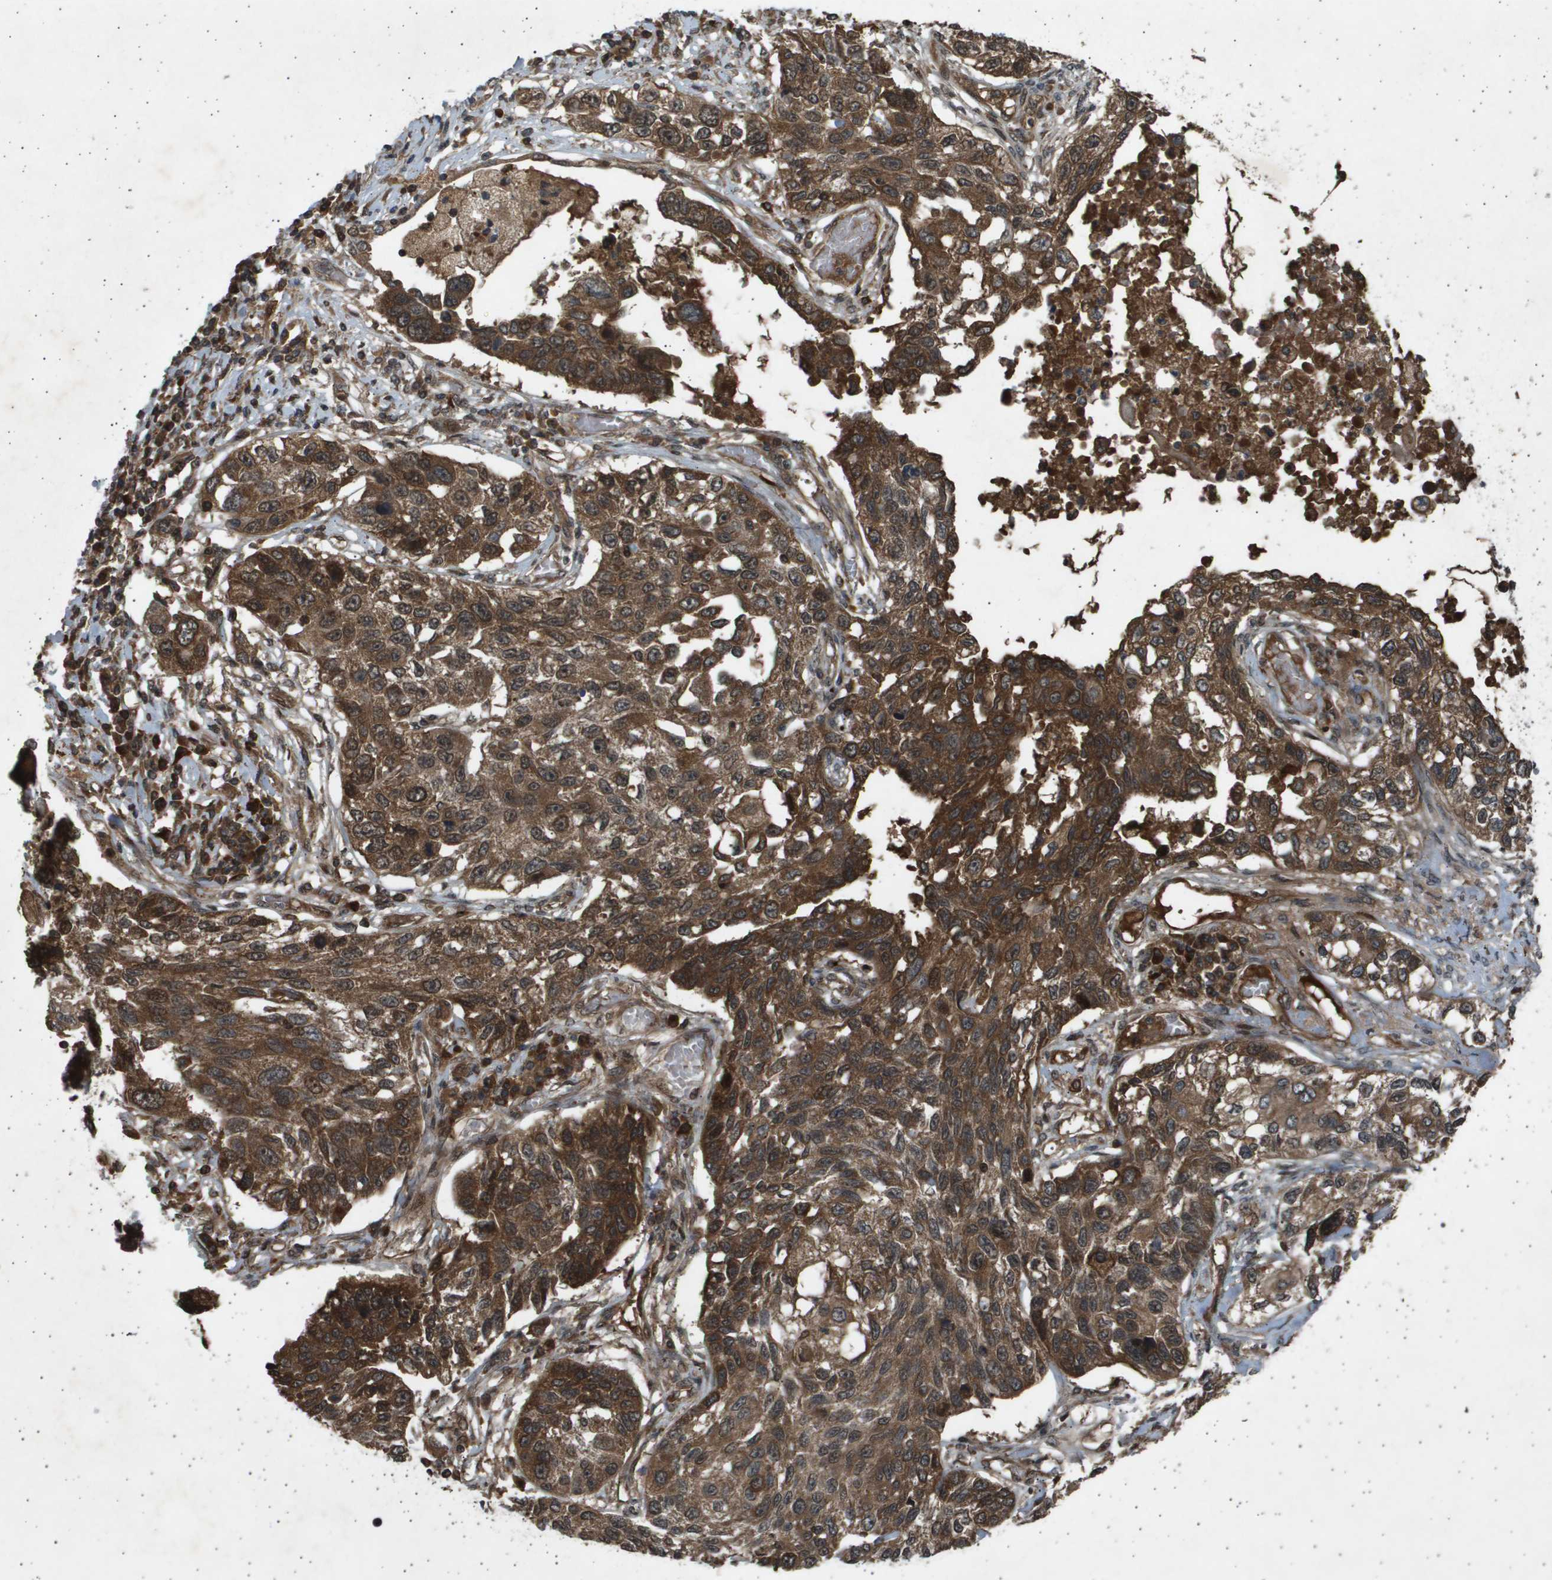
{"staining": {"intensity": "strong", "quantity": ">75%", "location": "cytoplasmic/membranous,nuclear"}, "tissue": "lung cancer", "cell_type": "Tumor cells", "image_type": "cancer", "snomed": [{"axis": "morphology", "description": "Squamous cell carcinoma, NOS"}, {"axis": "topography", "description": "Lung"}], "caption": "This micrograph shows immunohistochemistry (IHC) staining of lung squamous cell carcinoma, with high strong cytoplasmic/membranous and nuclear expression in about >75% of tumor cells.", "gene": "TNRC6A", "patient": {"sex": "male", "age": 71}}